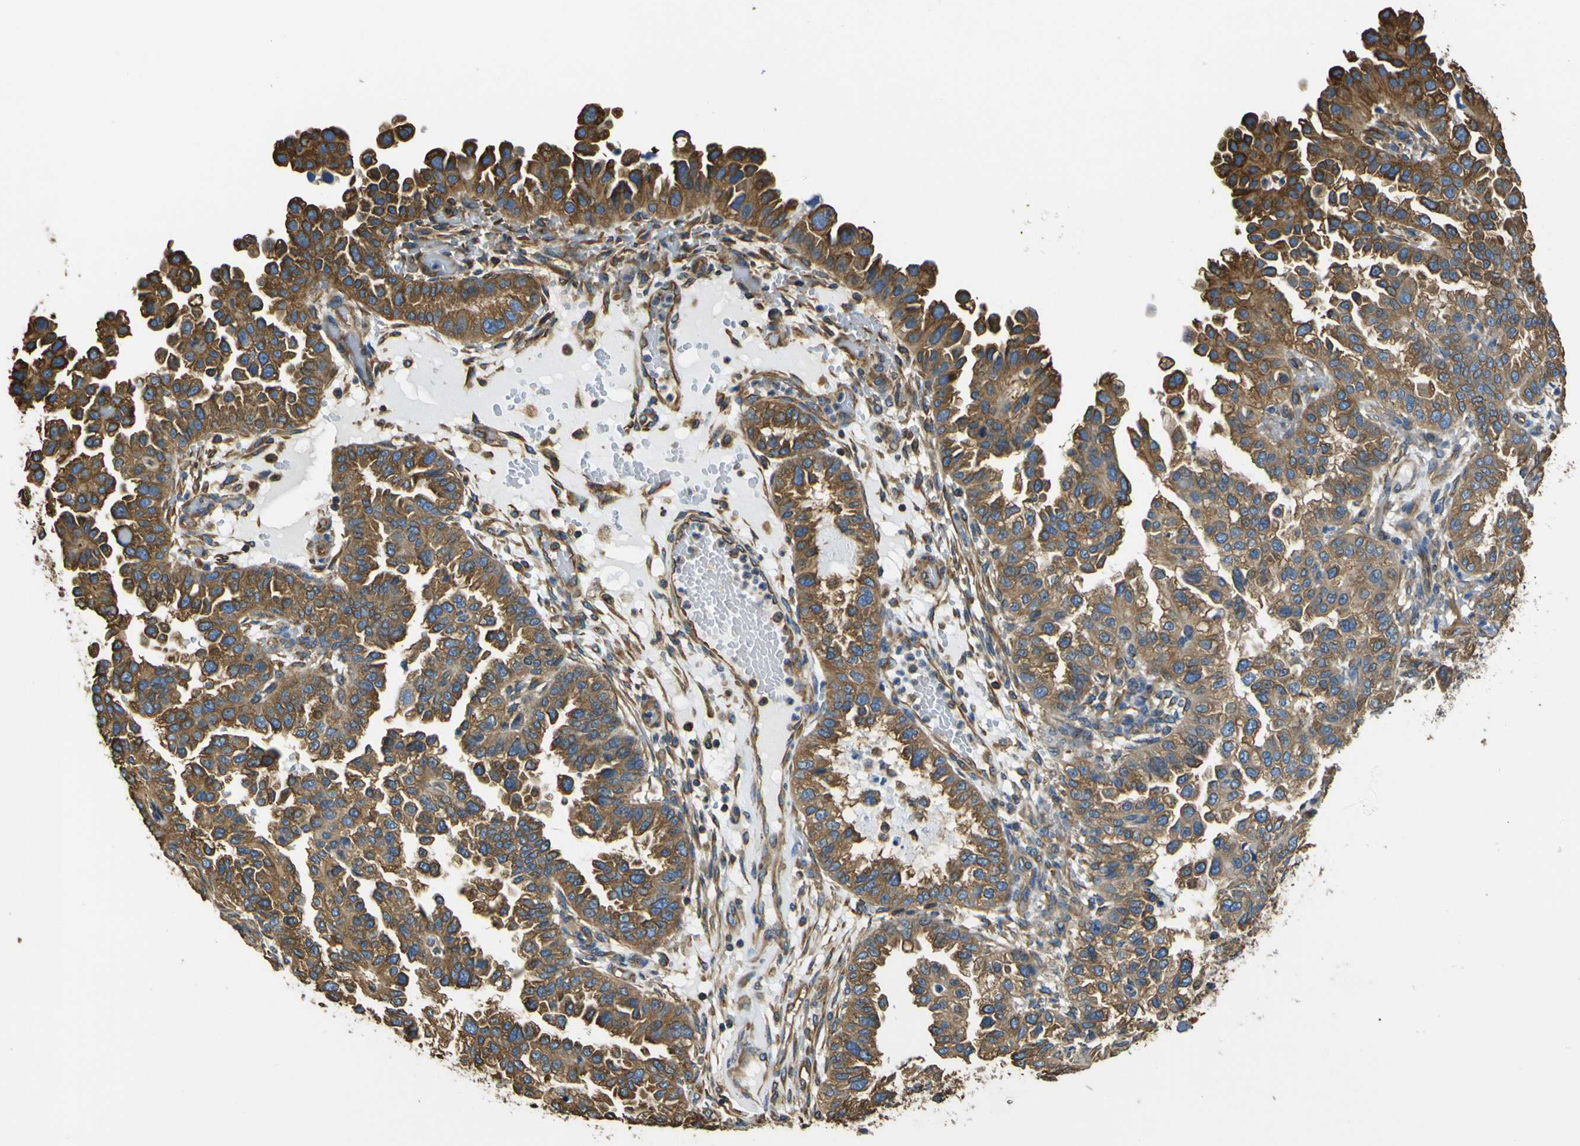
{"staining": {"intensity": "moderate", "quantity": ">75%", "location": "cytoplasmic/membranous"}, "tissue": "endometrial cancer", "cell_type": "Tumor cells", "image_type": "cancer", "snomed": [{"axis": "morphology", "description": "Adenocarcinoma, NOS"}, {"axis": "topography", "description": "Endometrium"}], "caption": "The immunohistochemical stain shows moderate cytoplasmic/membranous staining in tumor cells of endometrial adenocarcinoma tissue.", "gene": "TUBB", "patient": {"sex": "female", "age": 85}}